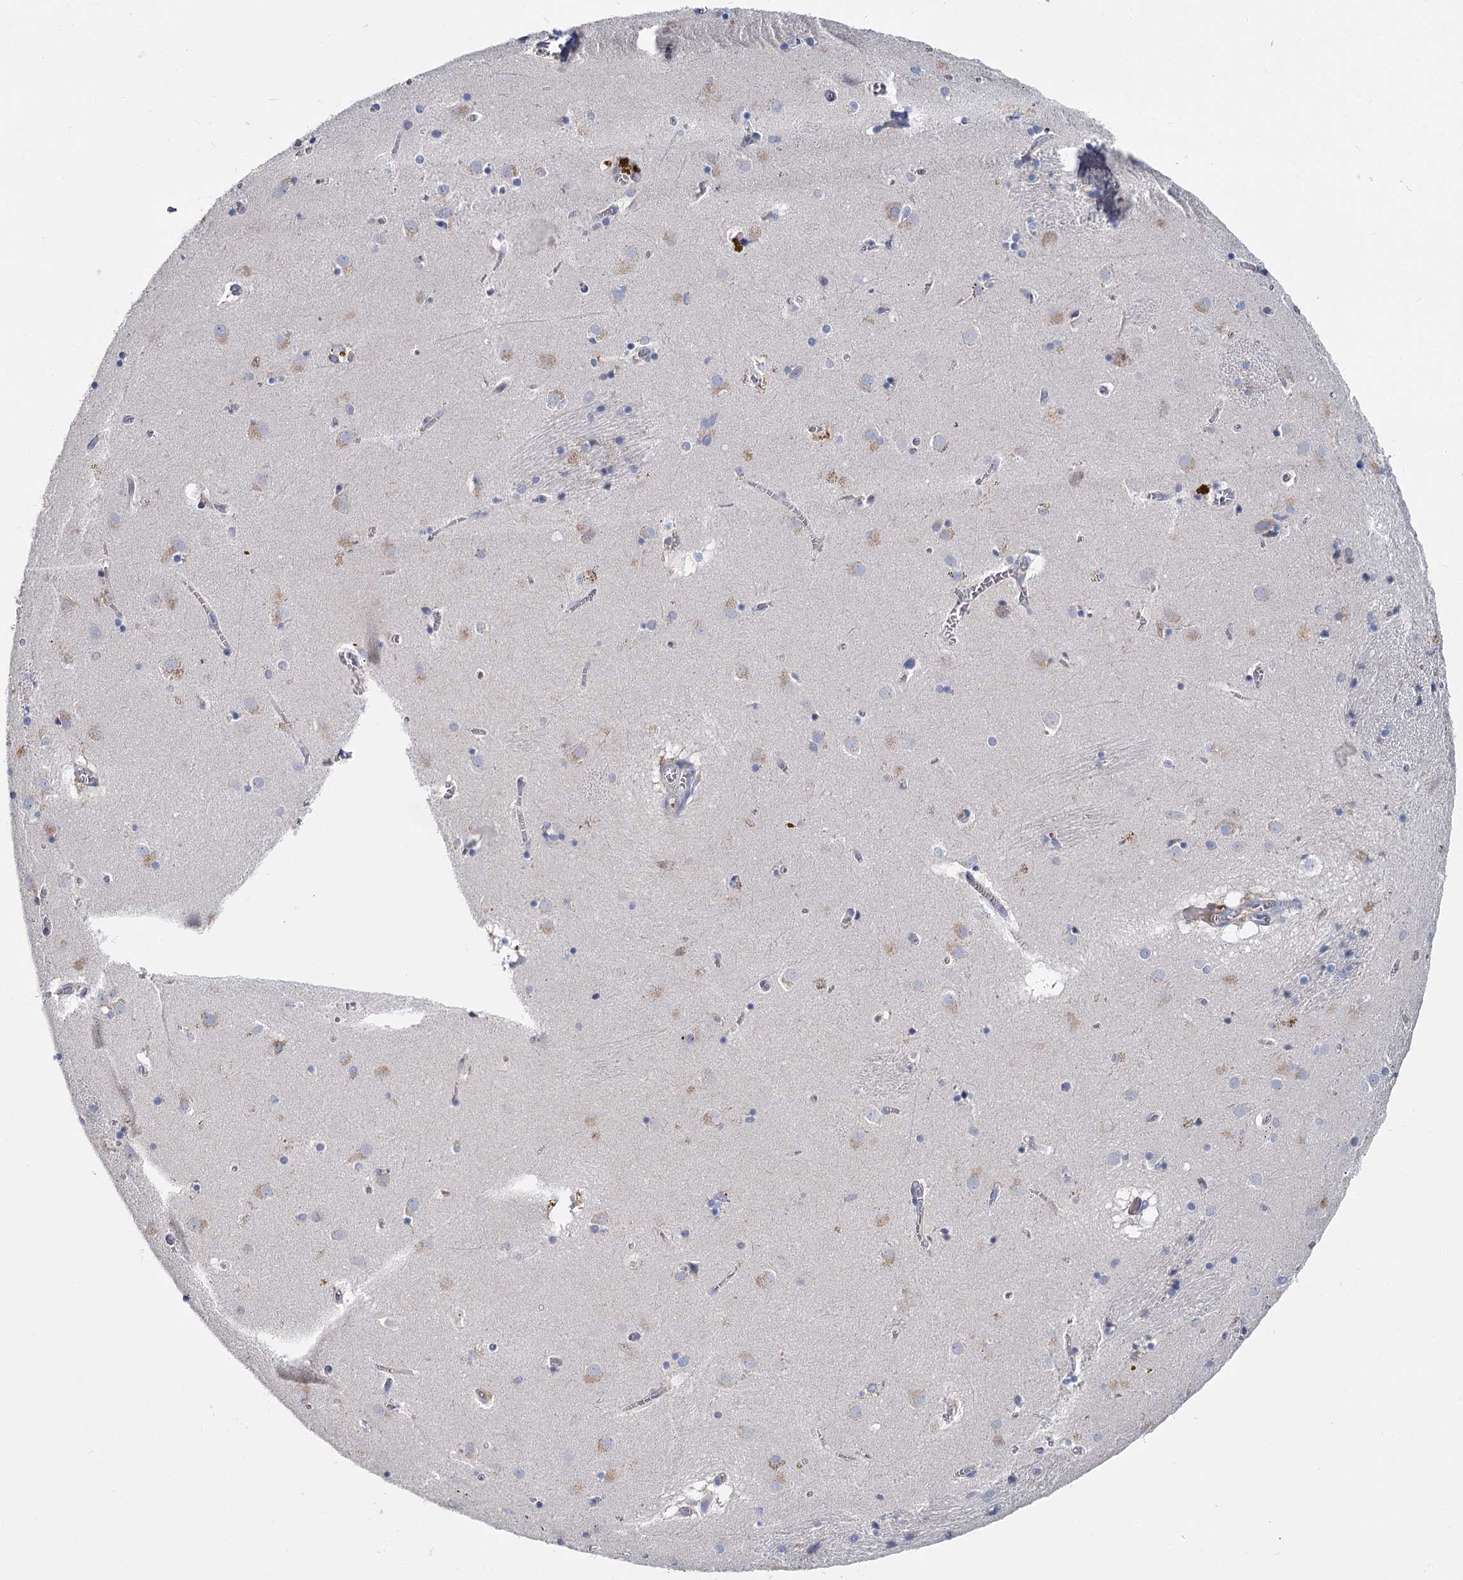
{"staining": {"intensity": "negative", "quantity": "none", "location": "none"}, "tissue": "caudate", "cell_type": "Glial cells", "image_type": "normal", "snomed": [{"axis": "morphology", "description": "Normal tissue, NOS"}, {"axis": "topography", "description": "Lateral ventricle wall"}], "caption": "High power microscopy image of an IHC photomicrograph of unremarkable caudate, revealing no significant staining in glial cells.", "gene": "ANKRD16", "patient": {"sex": "male", "age": 70}}